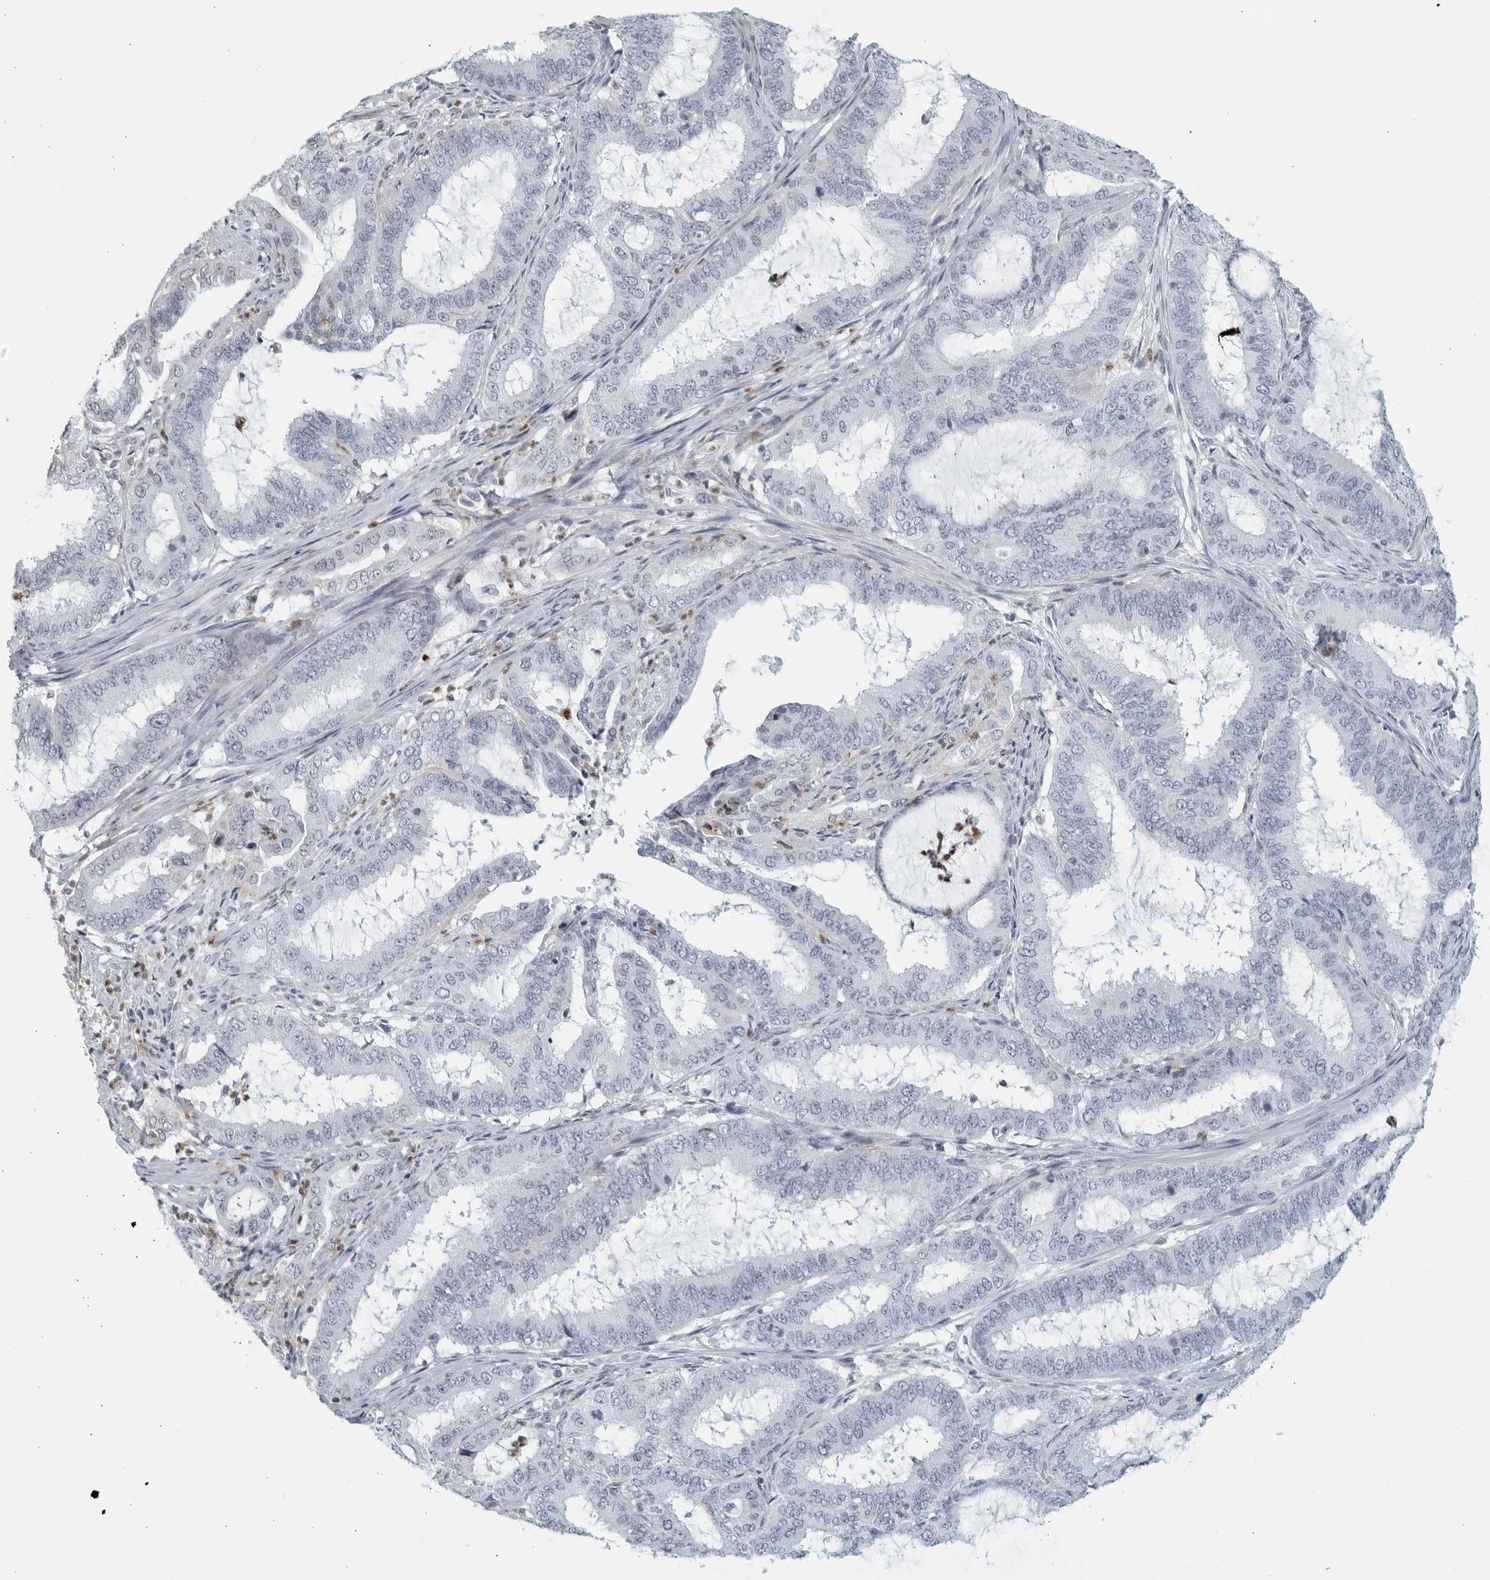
{"staining": {"intensity": "negative", "quantity": "none", "location": "none"}, "tissue": "endometrial cancer", "cell_type": "Tumor cells", "image_type": "cancer", "snomed": [{"axis": "morphology", "description": "Adenocarcinoma, NOS"}, {"axis": "topography", "description": "Endometrium"}], "caption": "The micrograph reveals no staining of tumor cells in adenocarcinoma (endometrial).", "gene": "KLK7", "patient": {"sex": "female", "age": 51}}